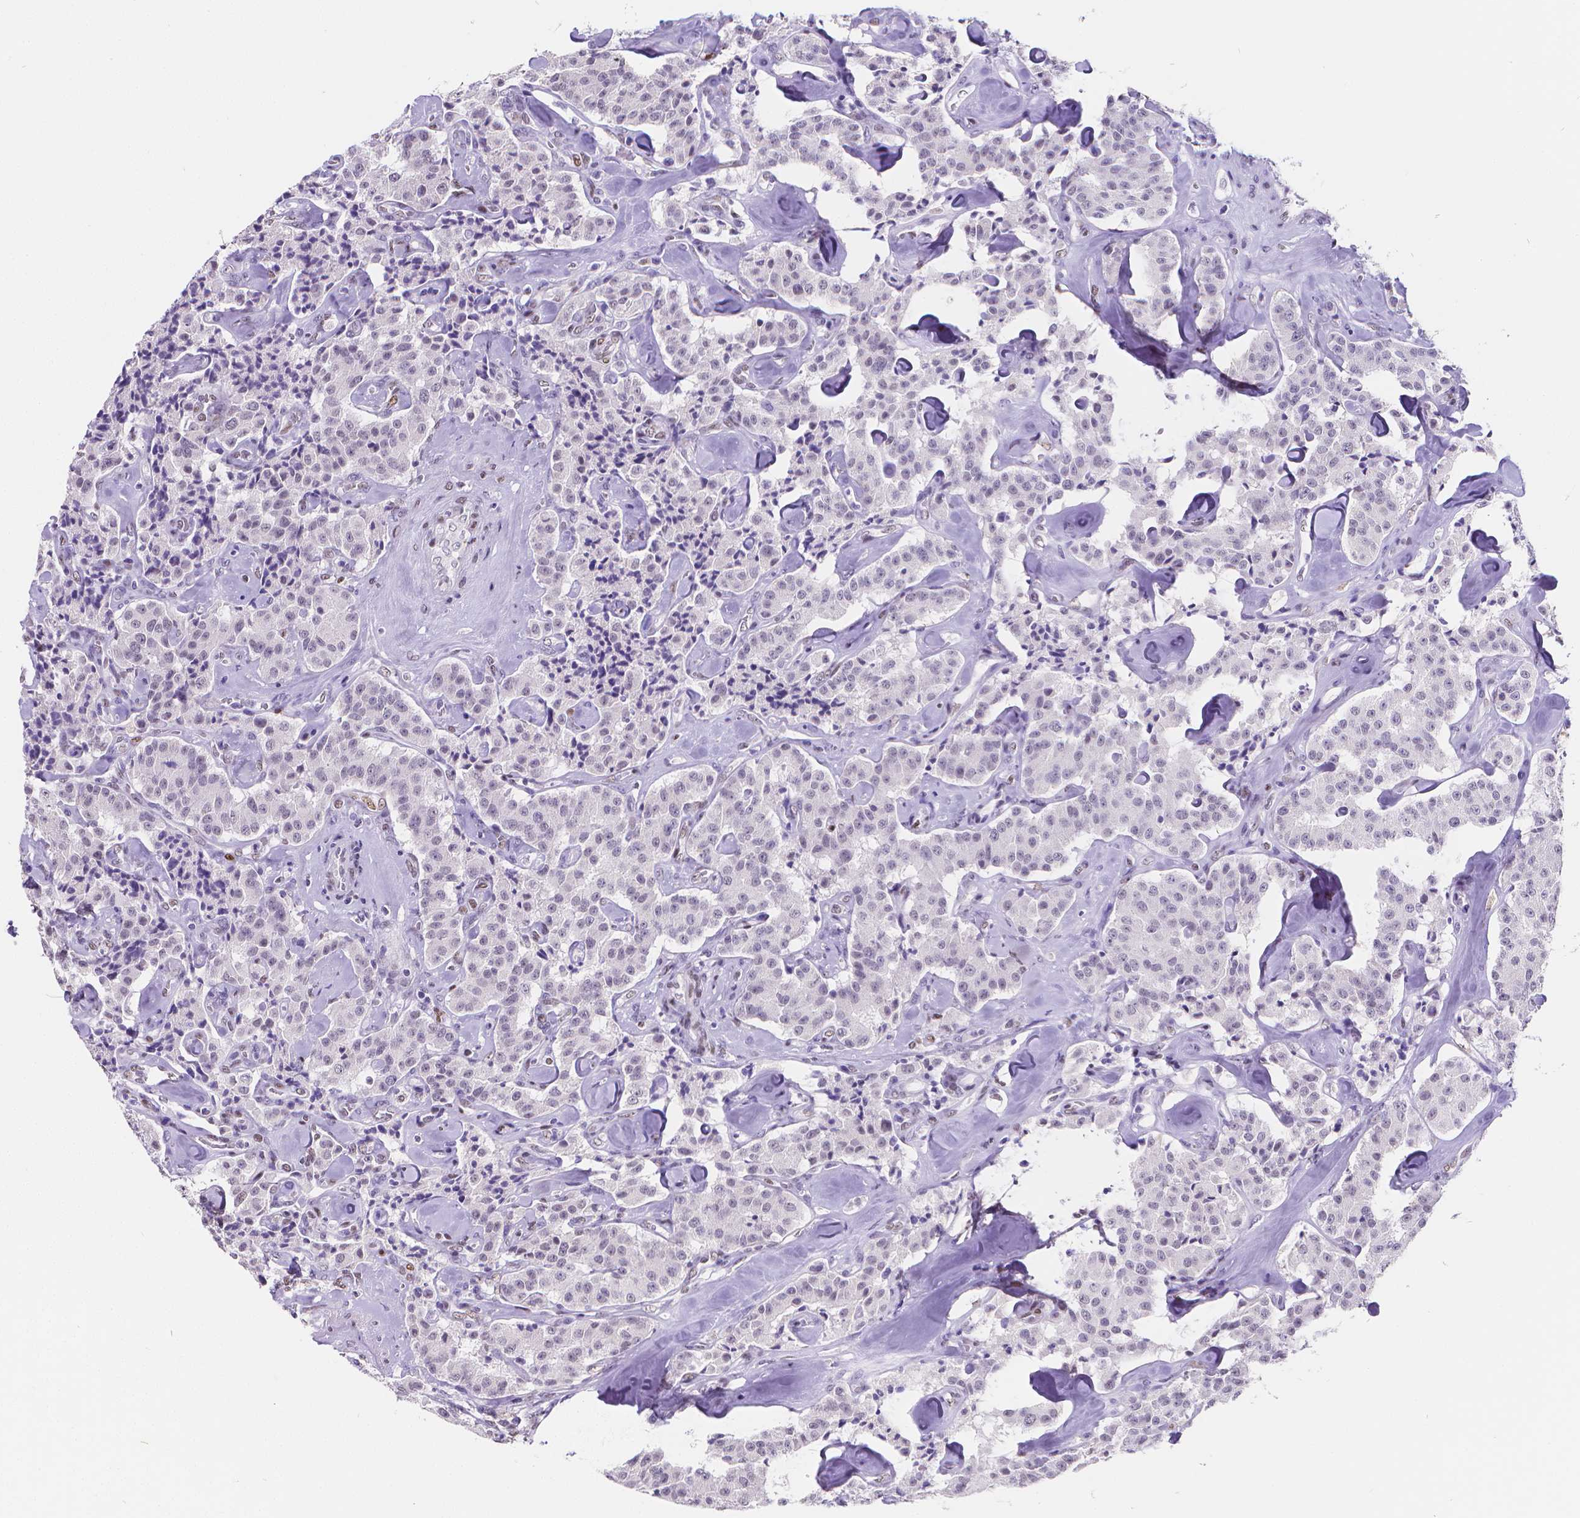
{"staining": {"intensity": "negative", "quantity": "none", "location": "none"}, "tissue": "carcinoid", "cell_type": "Tumor cells", "image_type": "cancer", "snomed": [{"axis": "morphology", "description": "Carcinoid, malignant, NOS"}, {"axis": "topography", "description": "Pancreas"}], "caption": "Carcinoid stained for a protein using immunohistochemistry exhibits no expression tumor cells.", "gene": "MEF2C", "patient": {"sex": "male", "age": 41}}